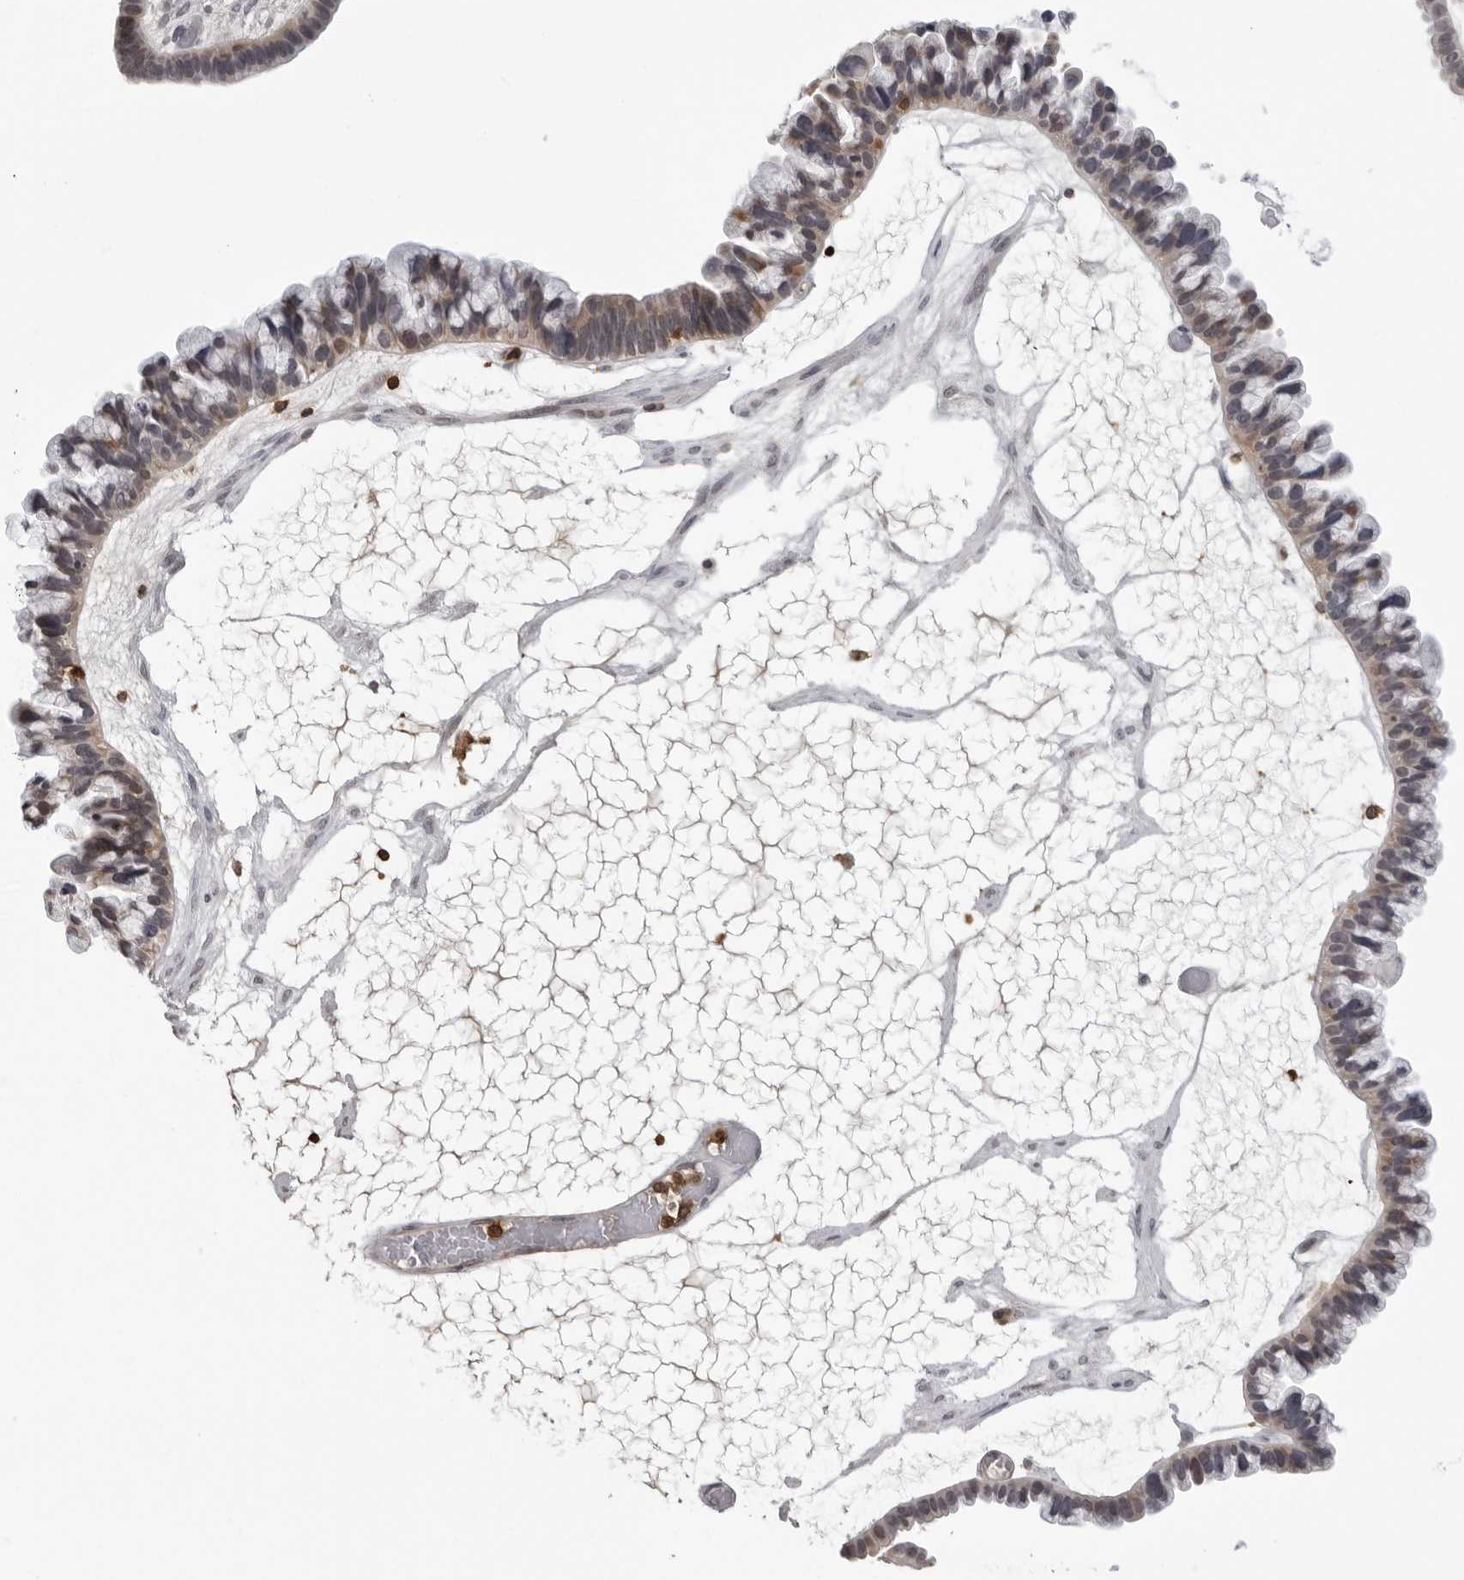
{"staining": {"intensity": "weak", "quantity": ">75%", "location": "cytoplasmic/membranous"}, "tissue": "ovarian cancer", "cell_type": "Tumor cells", "image_type": "cancer", "snomed": [{"axis": "morphology", "description": "Cystadenocarcinoma, serous, NOS"}, {"axis": "topography", "description": "Ovary"}], "caption": "Immunohistochemistry (IHC) histopathology image of neoplastic tissue: human serous cystadenocarcinoma (ovarian) stained using immunohistochemistry reveals low levels of weak protein expression localized specifically in the cytoplasmic/membranous of tumor cells, appearing as a cytoplasmic/membranous brown color.", "gene": "HSPH1", "patient": {"sex": "female", "age": 56}}